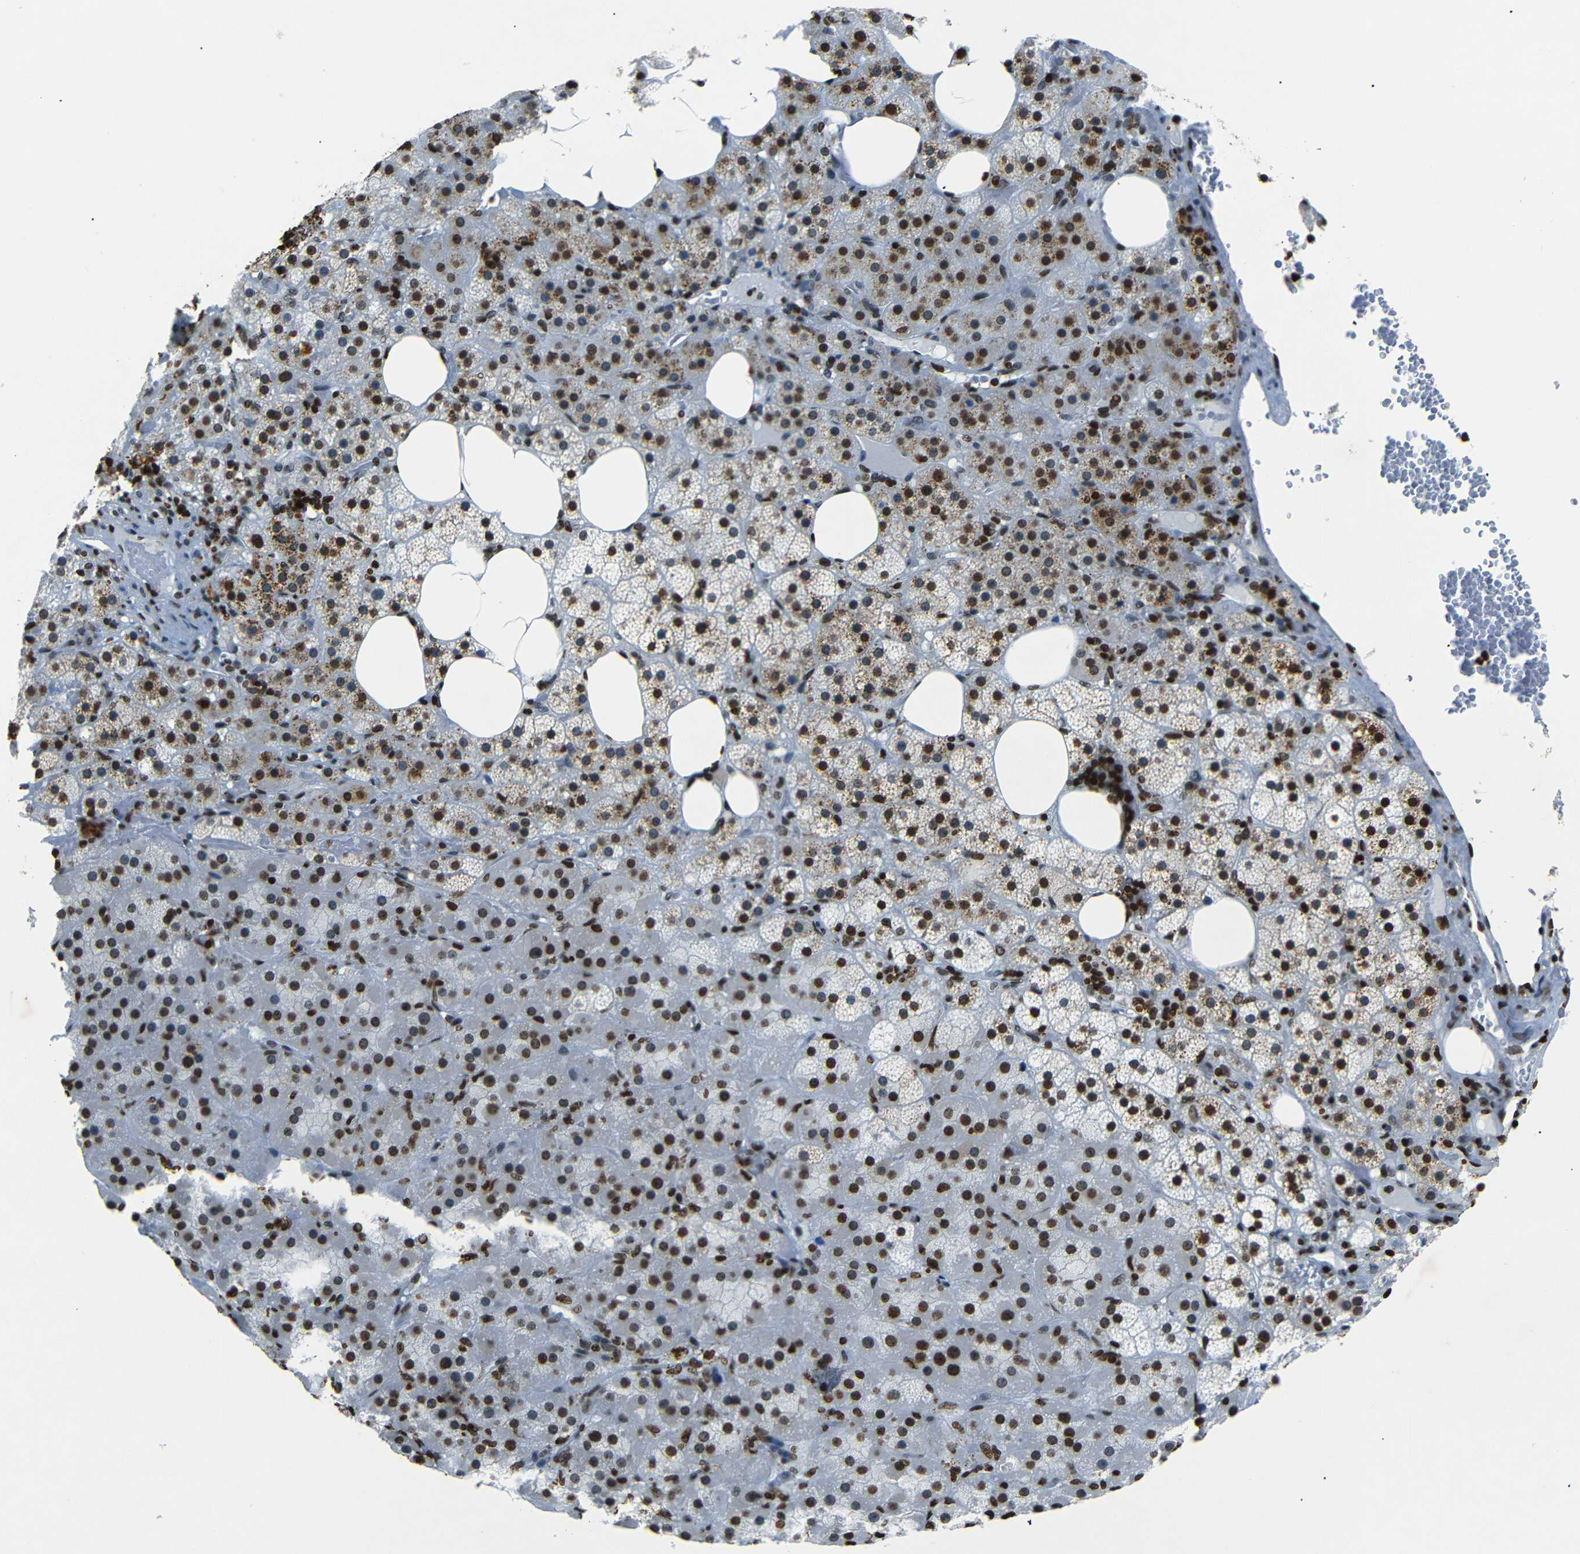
{"staining": {"intensity": "strong", "quantity": ">75%", "location": "cytoplasmic/membranous,nuclear"}, "tissue": "adrenal gland", "cell_type": "Glandular cells", "image_type": "normal", "snomed": [{"axis": "morphology", "description": "Normal tissue, NOS"}, {"axis": "topography", "description": "Adrenal gland"}], "caption": "Protein expression analysis of unremarkable adrenal gland demonstrates strong cytoplasmic/membranous,nuclear expression in about >75% of glandular cells.", "gene": "HMGN1", "patient": {"sex": "female", "age": 59}}